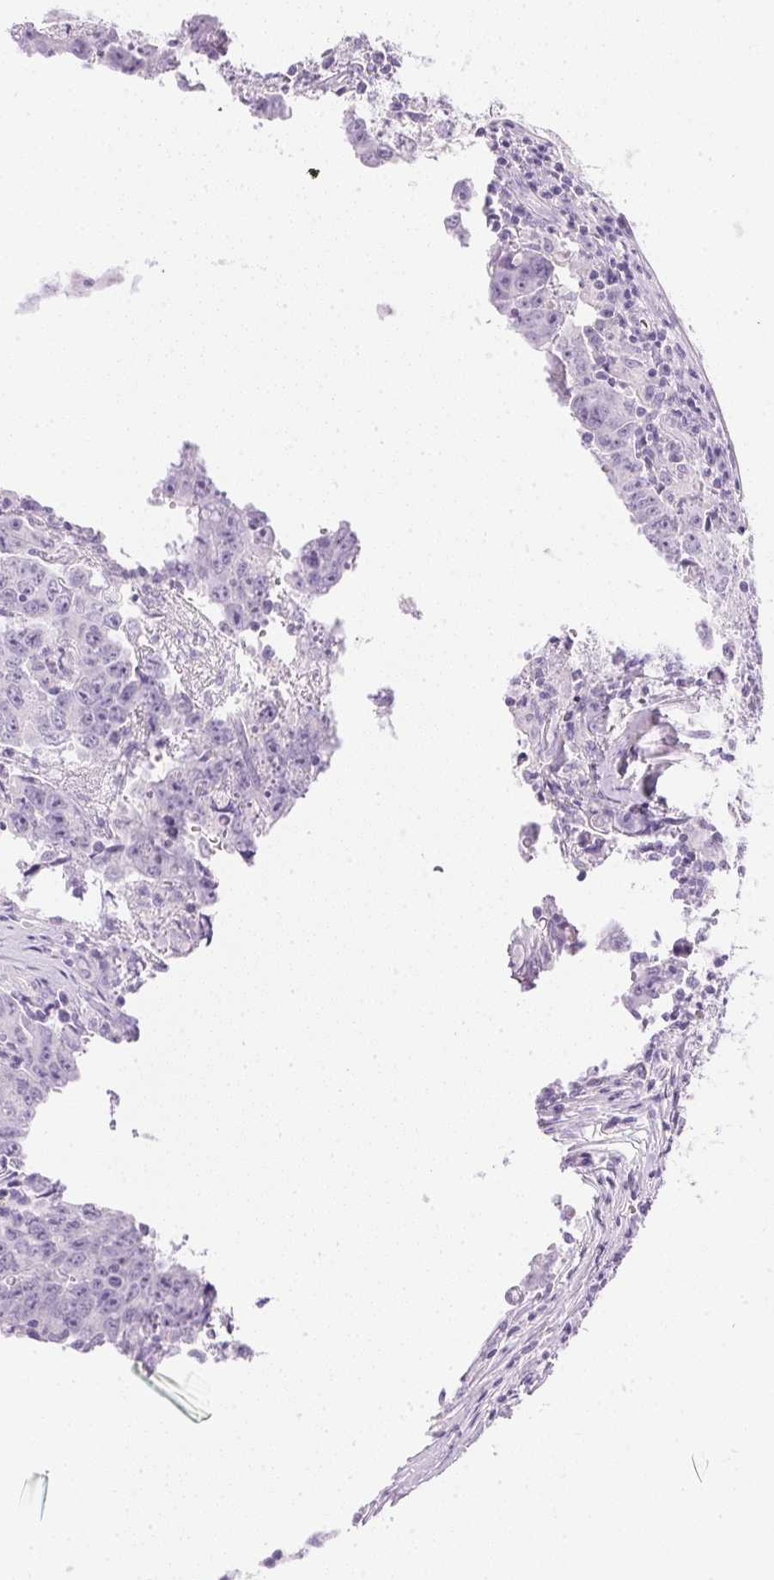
{"staining": {"intensity": "negative", "quantity": "none", "location": "none"}, "tissue": "testis cancer", "cell_type": "Tumor cells", "image_type": "cancer", "snomed": [{"axis": "morphology", "description": "Carcinoma, Embryonal, NOS"}, {"axis": "topography", "description": "Testis"}], "caption": "Testis cancer was stained to show a protein in brown. There is no significant staining in tumor cells.", "gene": "CTRL", "patient": {"sex": "male", "age": 22}}